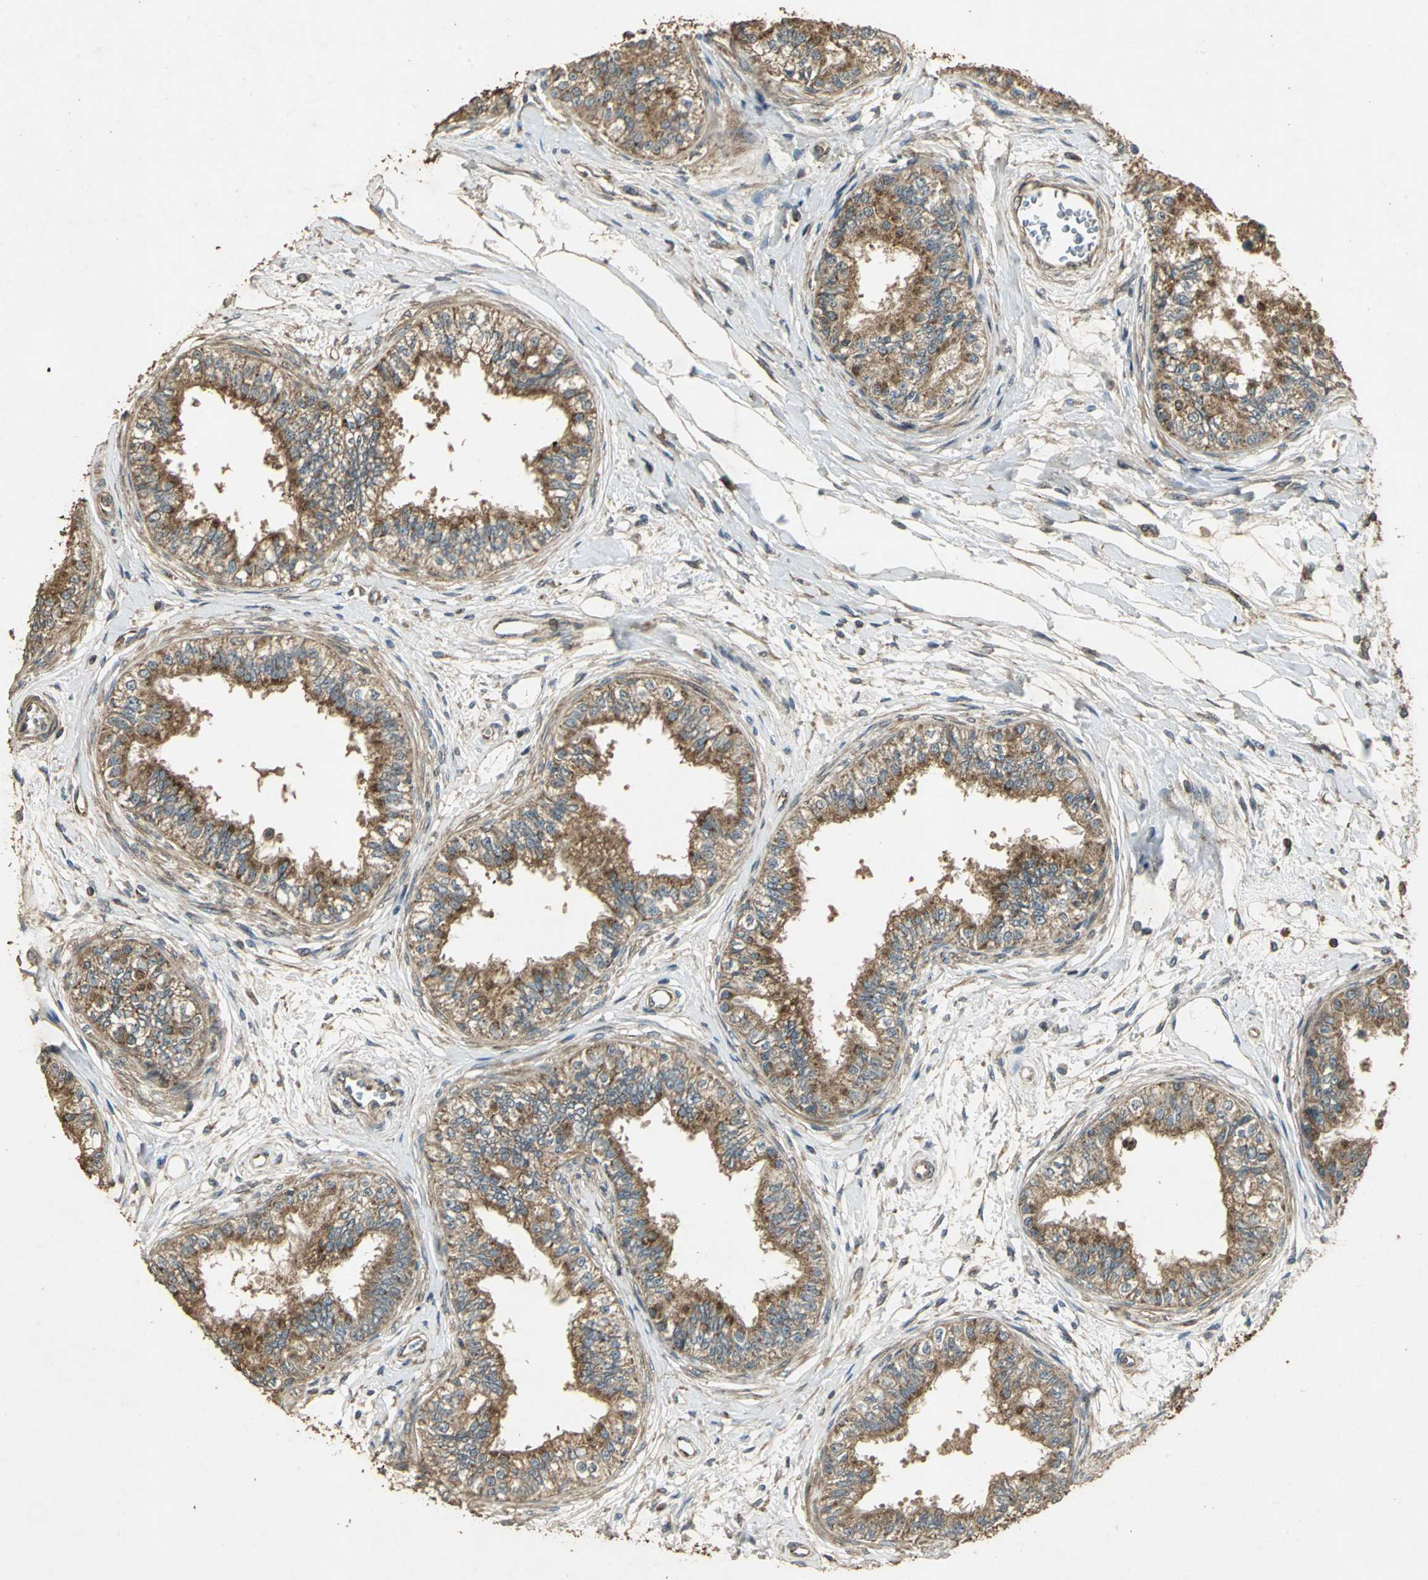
{"staining": {"intensity": "strong", "quantity": ">75%", "location": "cytoplasmic/membranous"}, "tissue": "epididymis", "cell_type": "Glandular cells", "image_type": "normal", "snomed": [{"axis": "morphology", "description": "Normal tissue, NOS"}, {"axis": "morphology", "description": "Adenocarcinoma, metastatic, NOS"}, {"axis": "topography", "description": "Testis"}, {"axis": "topography", "description": "Epididymis"}], "caption": "Benign epididymis displays strong cytoplasmic/membranous expression in about >75% of glandular cells.", "gene": "KANK1", "patient": {"sex": "male", "age": 26}}